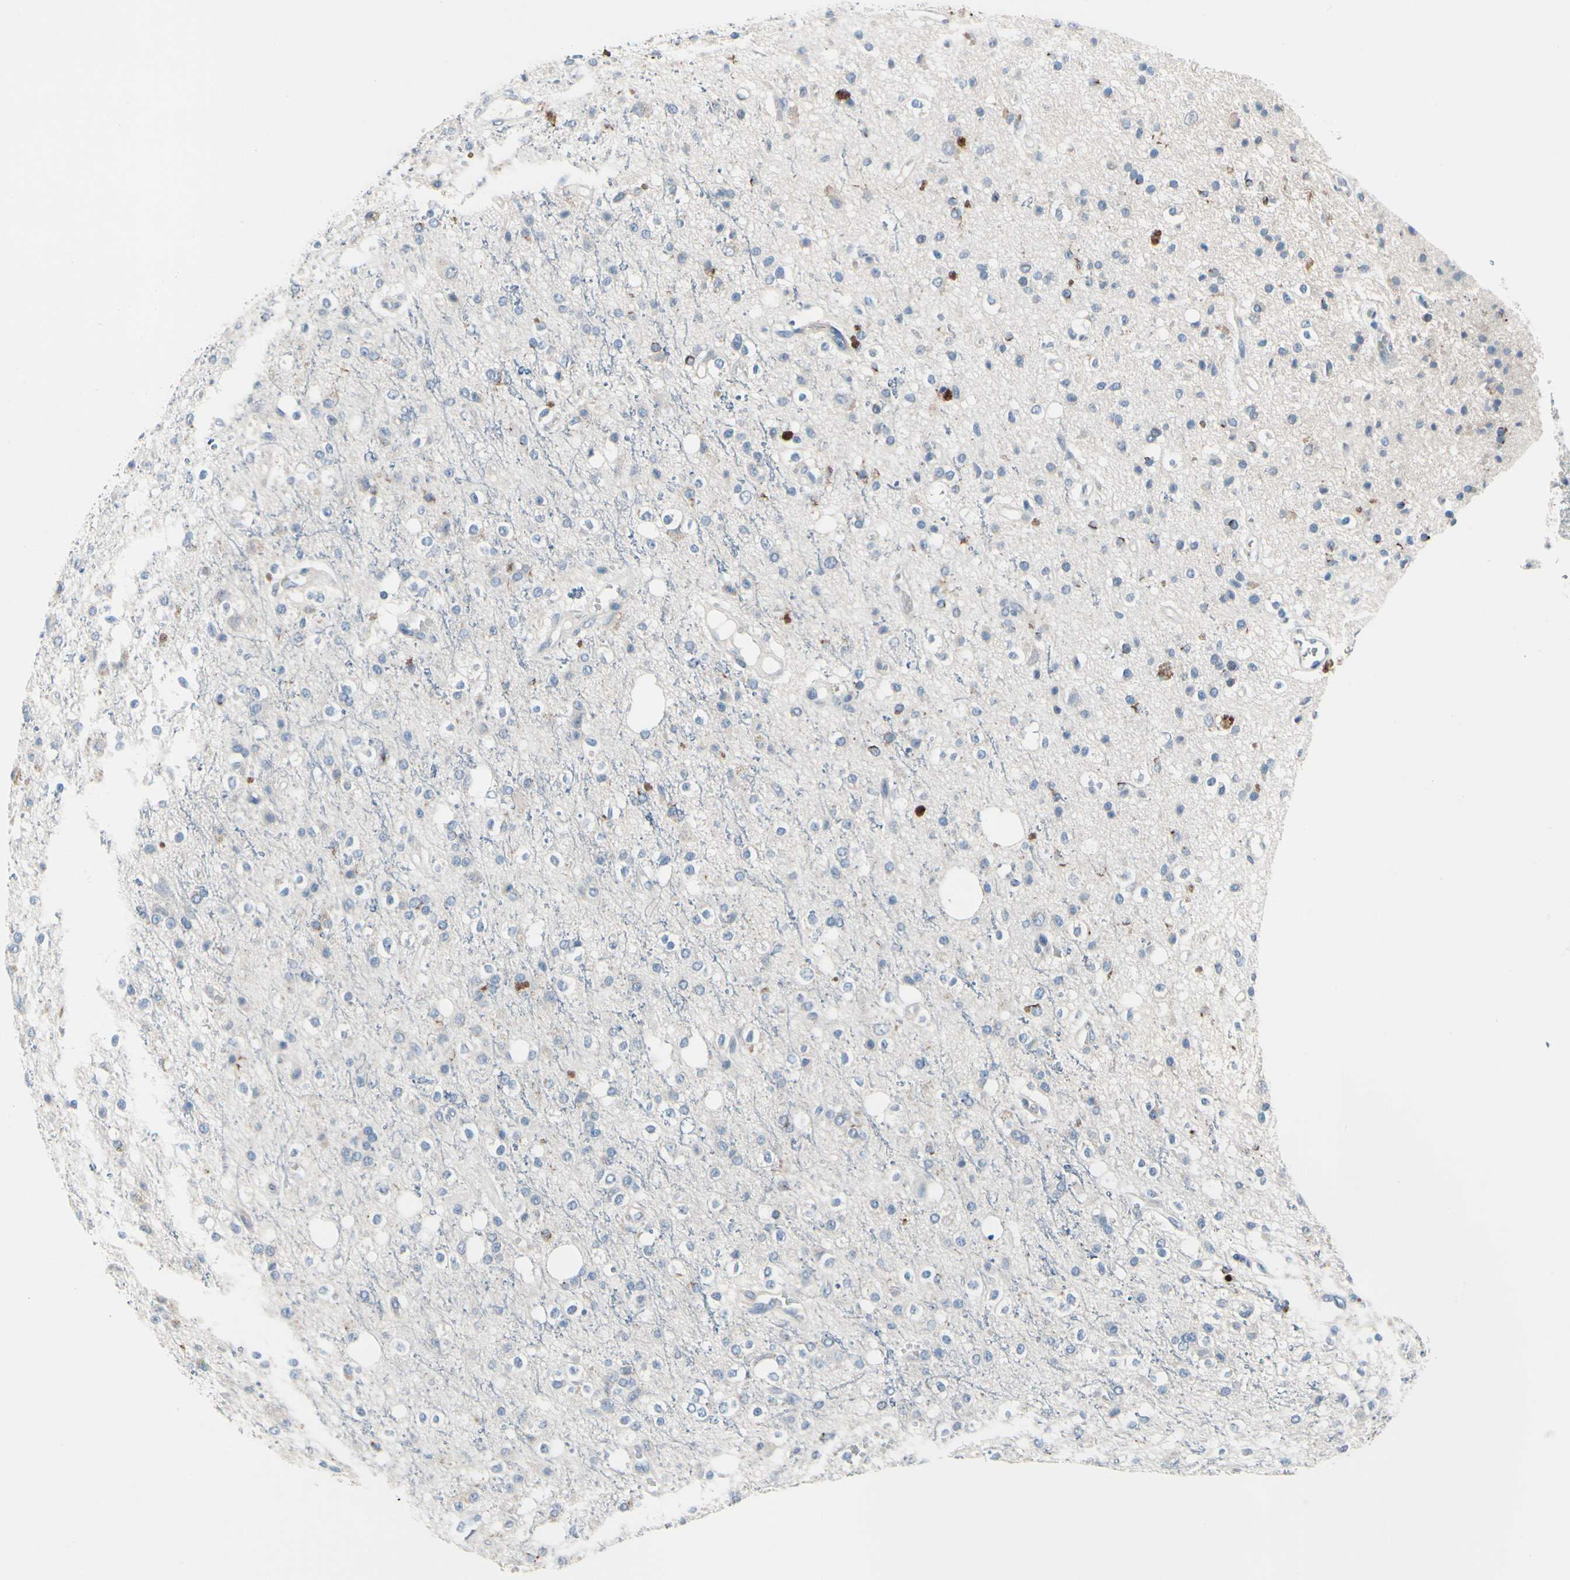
{"staining": {"intensity": "negative", "quantity": "none", "location": "none"}, "tissue": "glioma", "cell_type": "Tumor cells", "image_type": "cancer", "snomed": [{"axis": "morphology", "description": "Glioma, malignant, High grade"}, {"axis": "topography", "description": "Brain"}], "caption": "A photomicrograph of glioma stained for a protein reveals no brown staining in tumor cells. (Brightfield microscopy of DAB (3,3'-diaminobenzidine) immunohistochemistry at high magnification).", "gene": "PGR", "patient": {"sex": "male", "age": 47}}